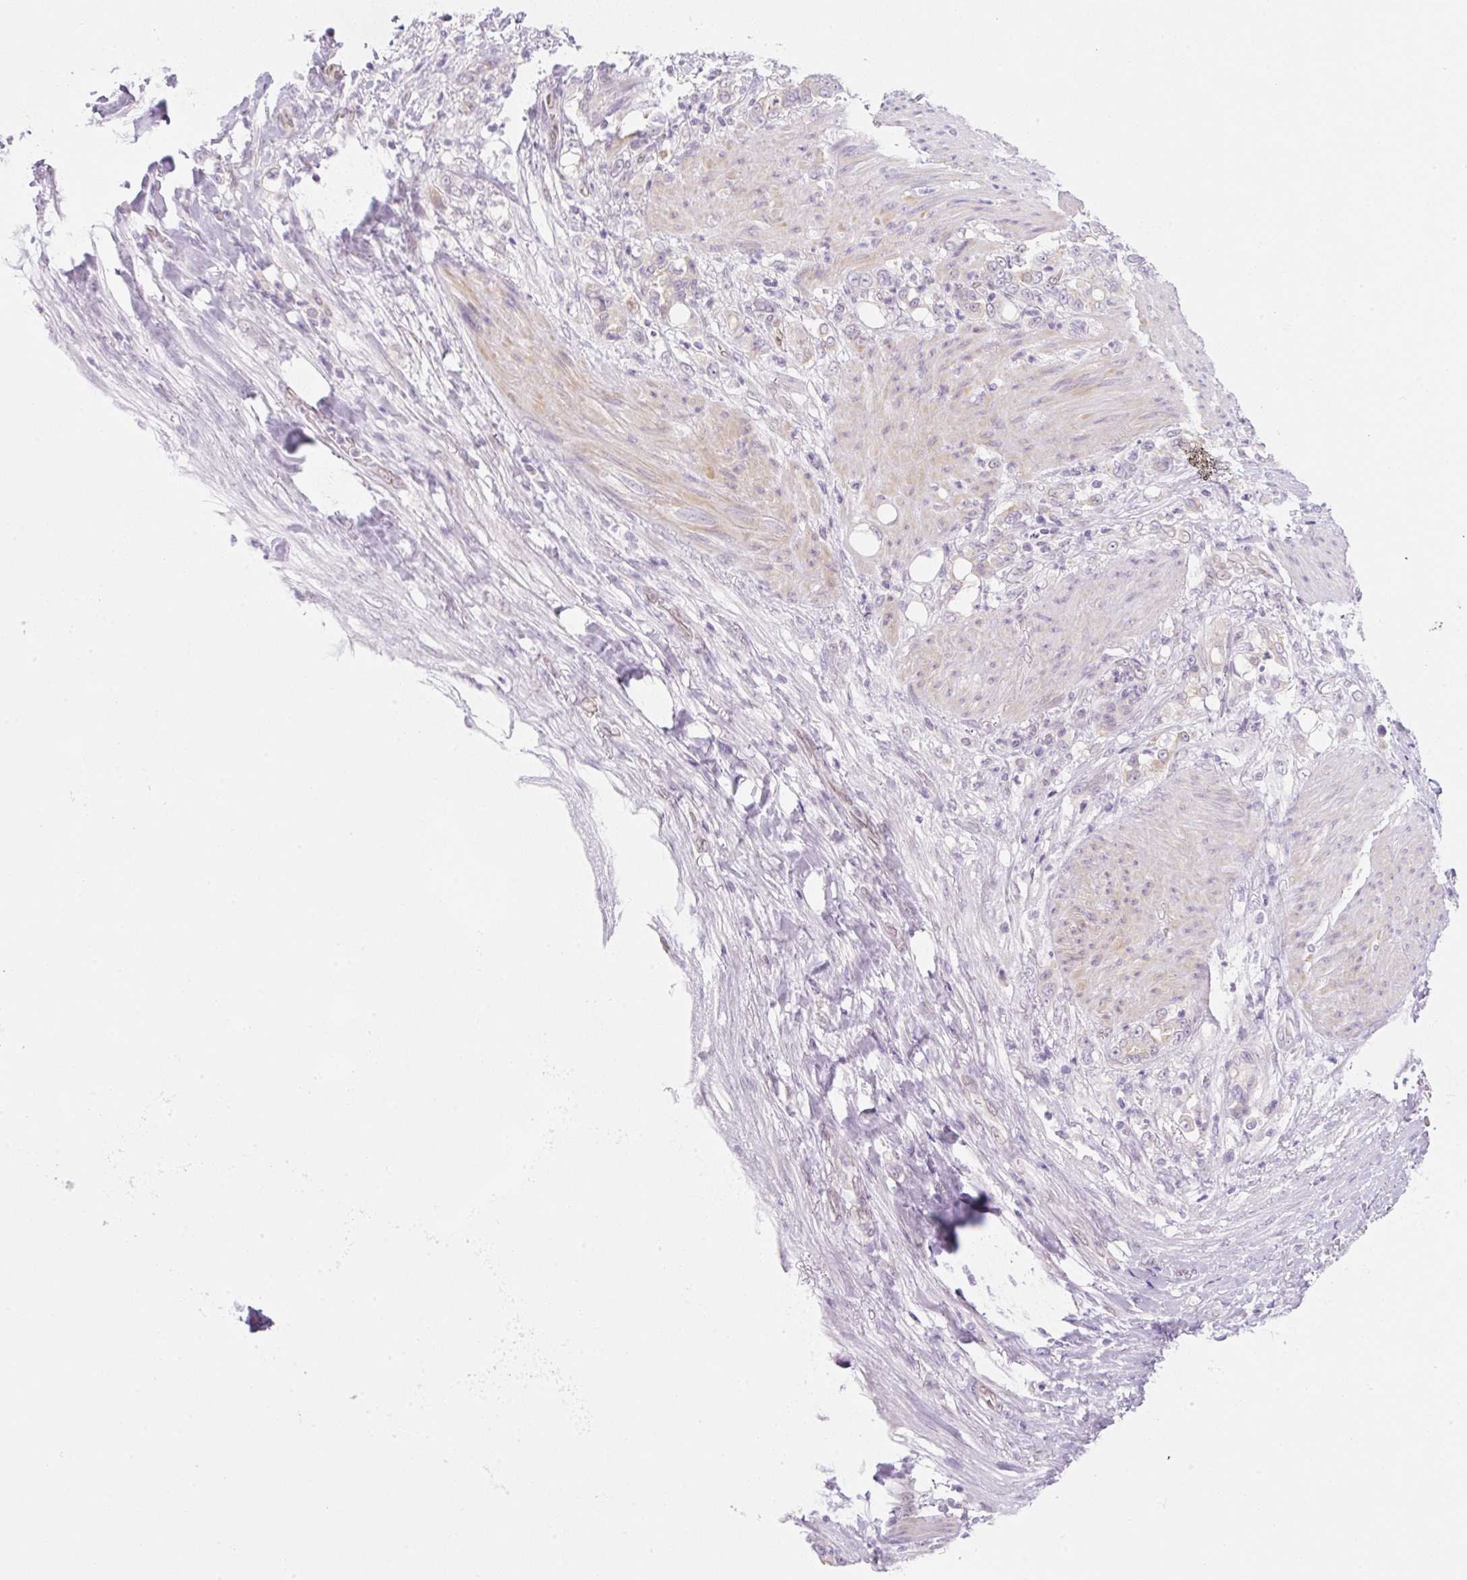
{"staining": {"intensity": "negative", "quantity": "none", "location": "none"}, "tissue": "stomach cancer", "cell_type": "Tumor cells", "image_type": "cancer", "snomed": [{"axis": "morphology", "description": "Adenocarcinoma, NOS"}, {"axis": "topography", "description": "Stomach"}], "caption": "IHC micrograph of stomach adenocarcinoma stained for a protein (brown), which displays no expression in tumor cells. (Brightfield microscopy of DAB immunohistochemistry at high magnification).", "gene": "SYNE3", "patient": {"sex": "female", "age": 79}}